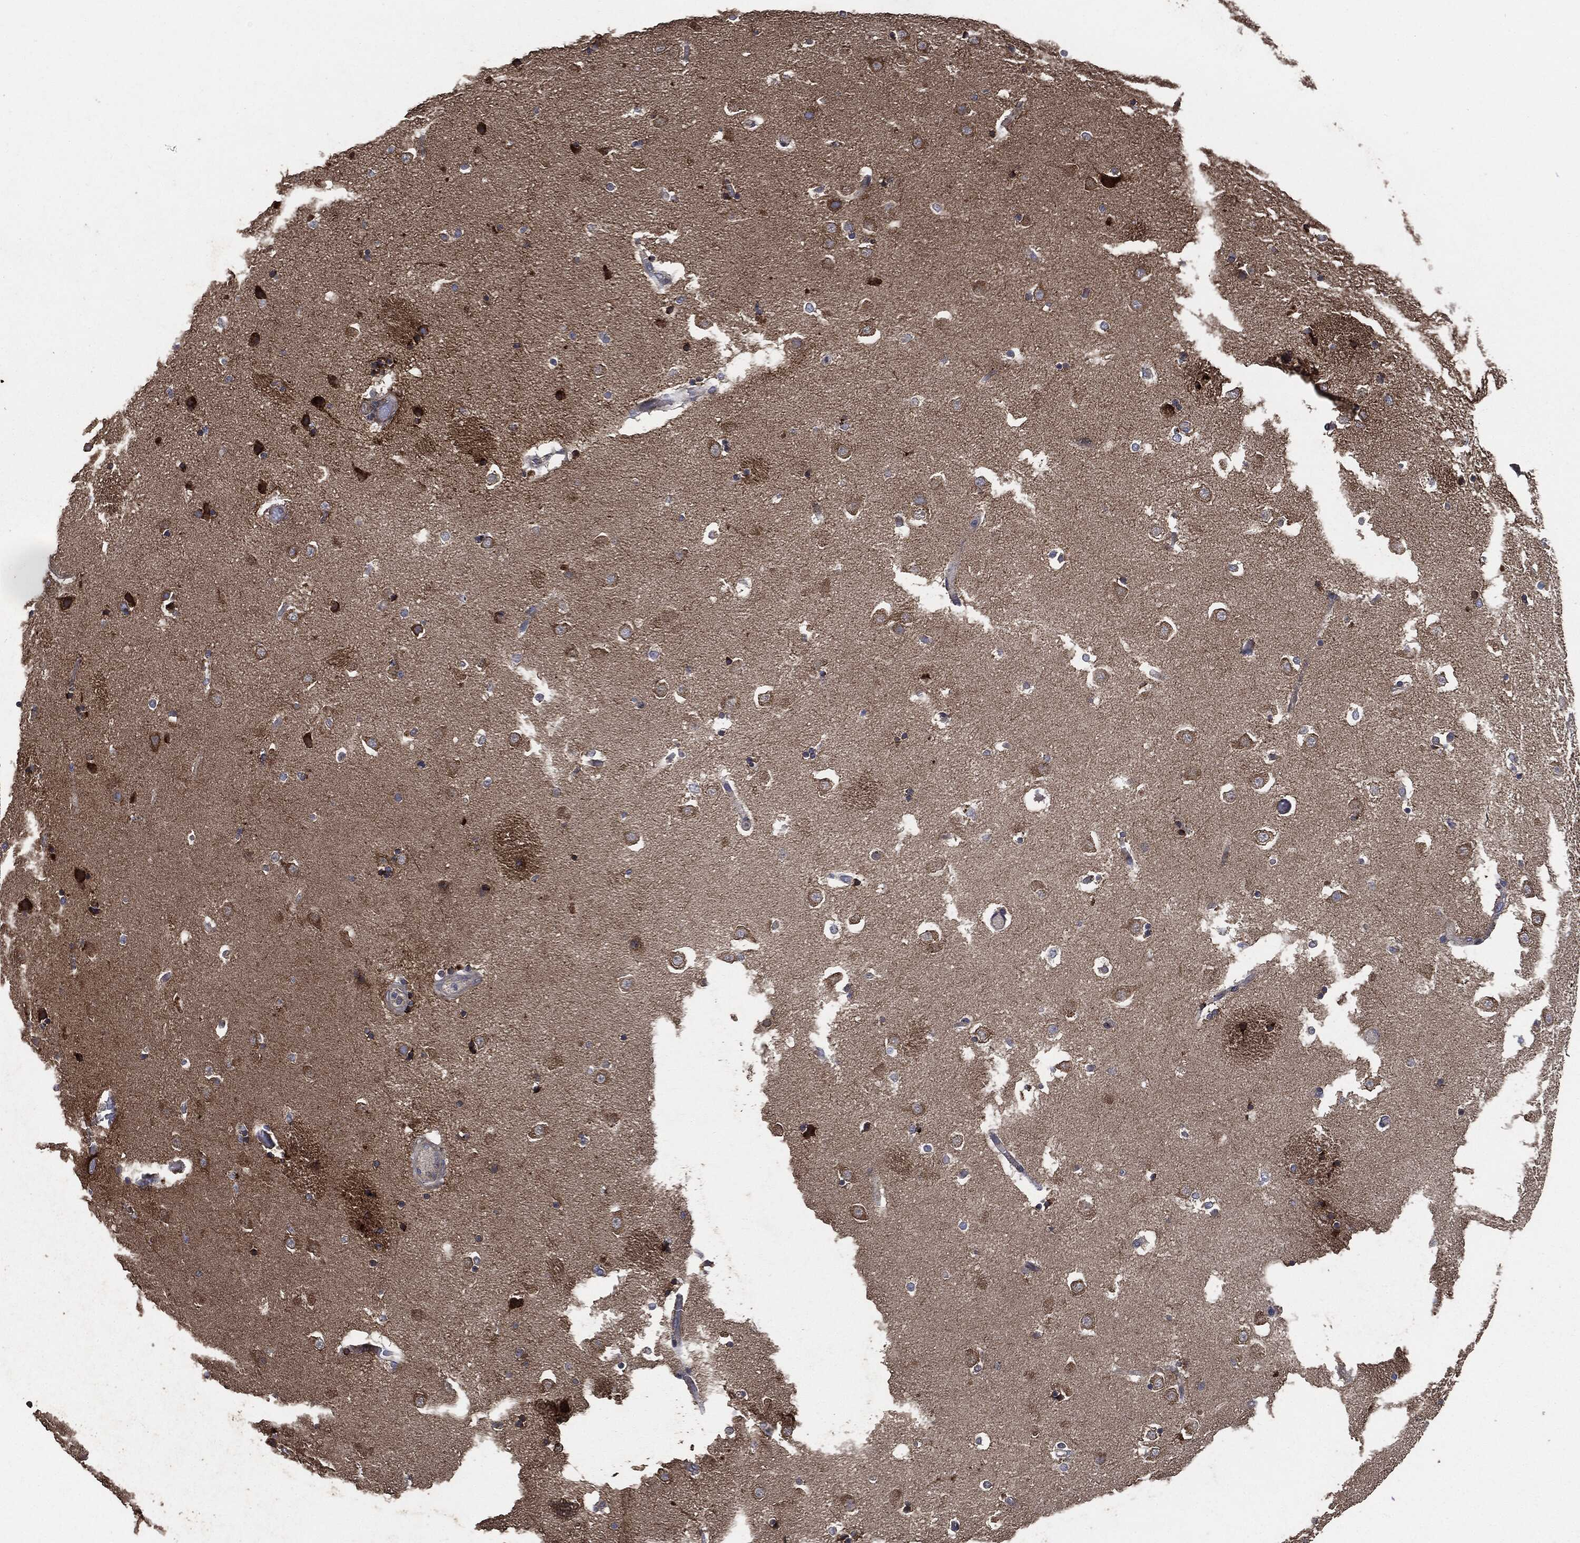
{"staining": {"intensity": "negative", "quantity": "none", "location": "none"}, "tissue": "caudate", "cell_type": "Glial cells", "image_type": "normal", "snomed": [{"axis": "morphology", "description": "Normal tissue, NOS"}, {"axis": "topography", "description": "Lateral ventricle wall"}], "caption": "IHC histopathology image of benign caudate: caudate stained with DAB reveals no significant protein positivity in glial cells.", "gene": "STK3", "patient": {"sex": "male", "age": 51}}